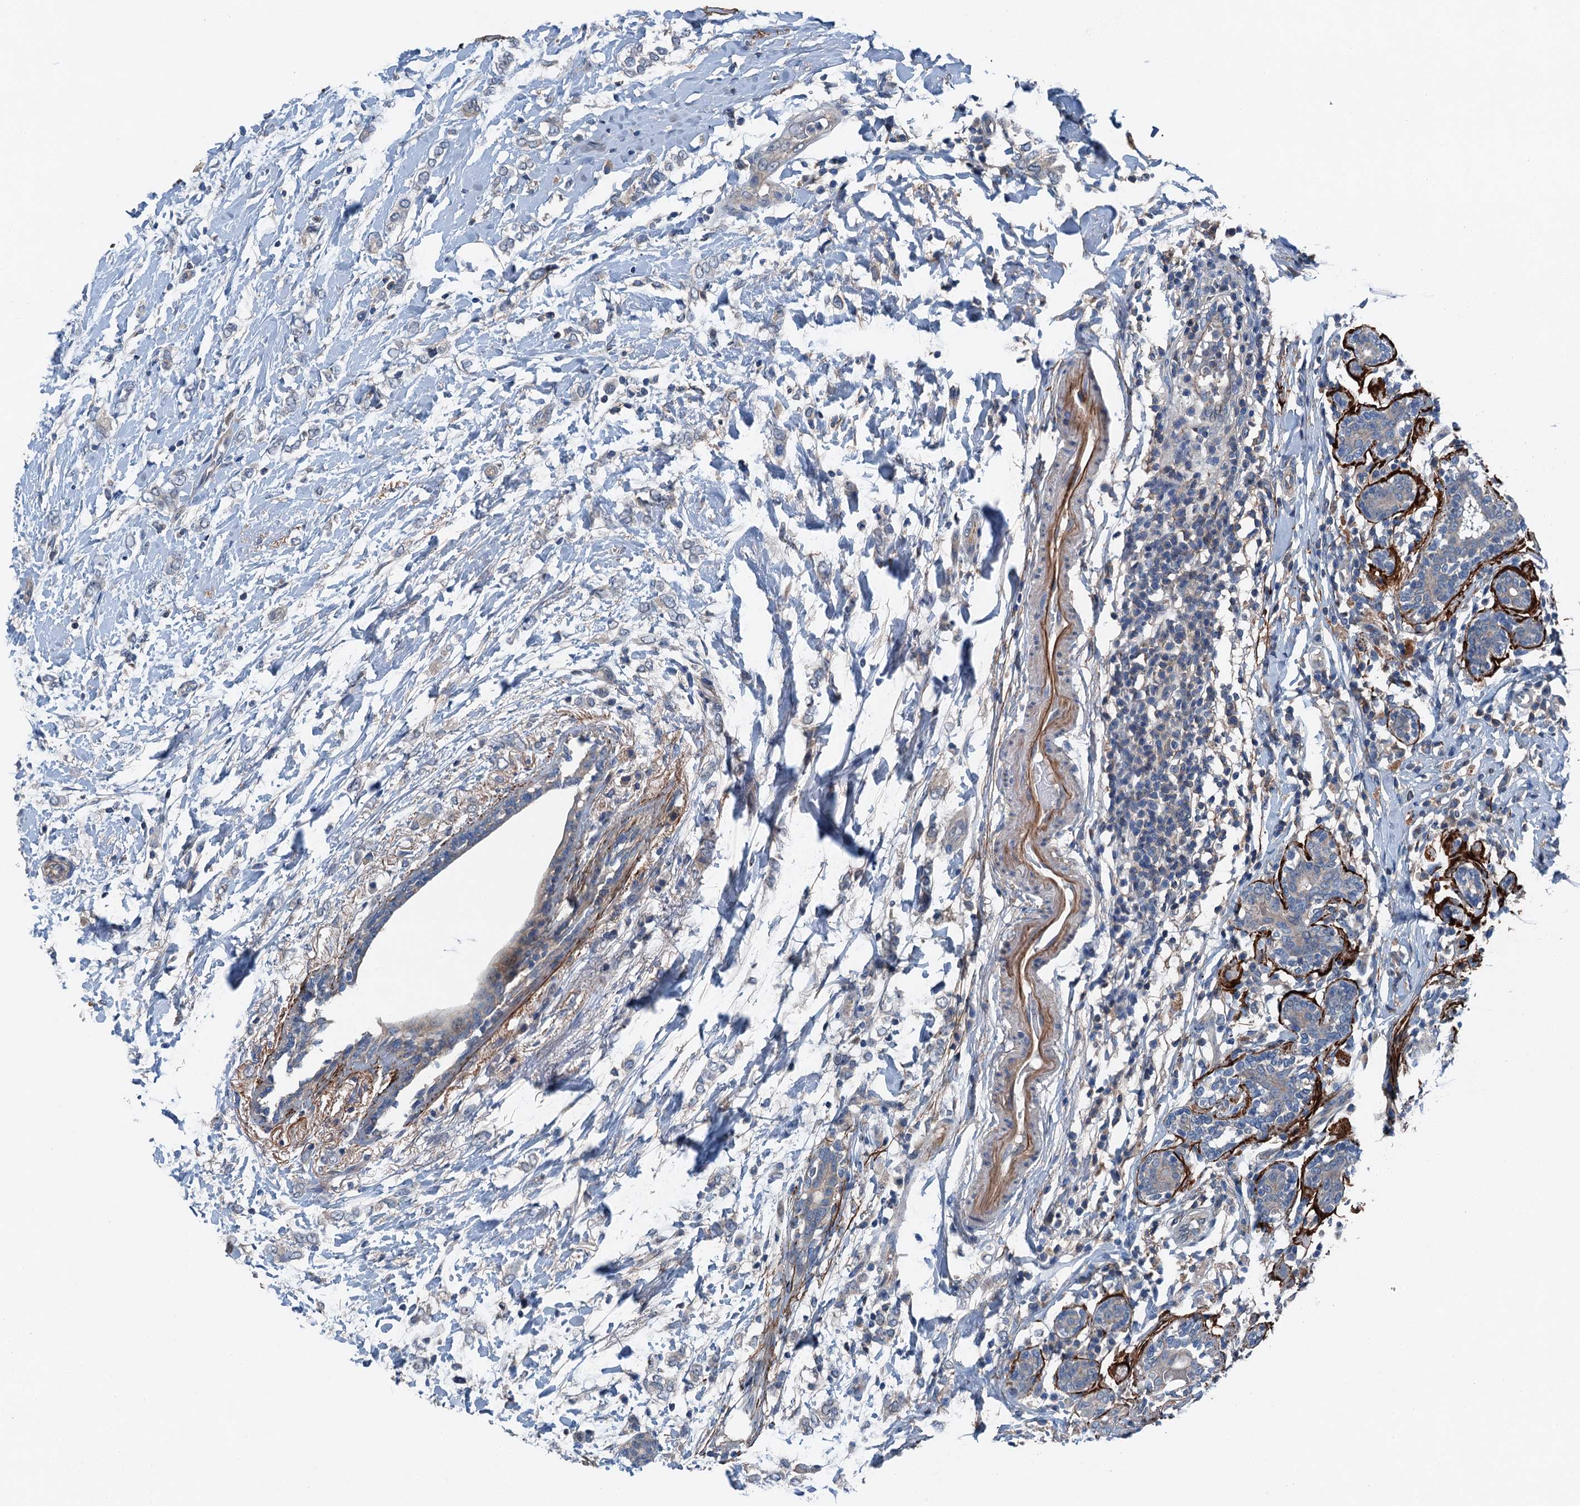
{"staining": {"intensity": "negative", "quantity": "none", "location": "none"}, "tissue": "breast cancer", "cell_type": "Tumor cells", "image_type": "cancer", "snomed": [{"axis": "morphology", "description": "Normal tissue, NOS"}, {"axis": "morphology", "description": "Lobular carcinoma"}, {"axis": "topography", "description": "Breast"}], "caption": "An image of human breast lobular carcinoma is negative for staining in tumor cells.", "gene": "SLC2A10", "patient": {"sex": "female", "age": 47}}